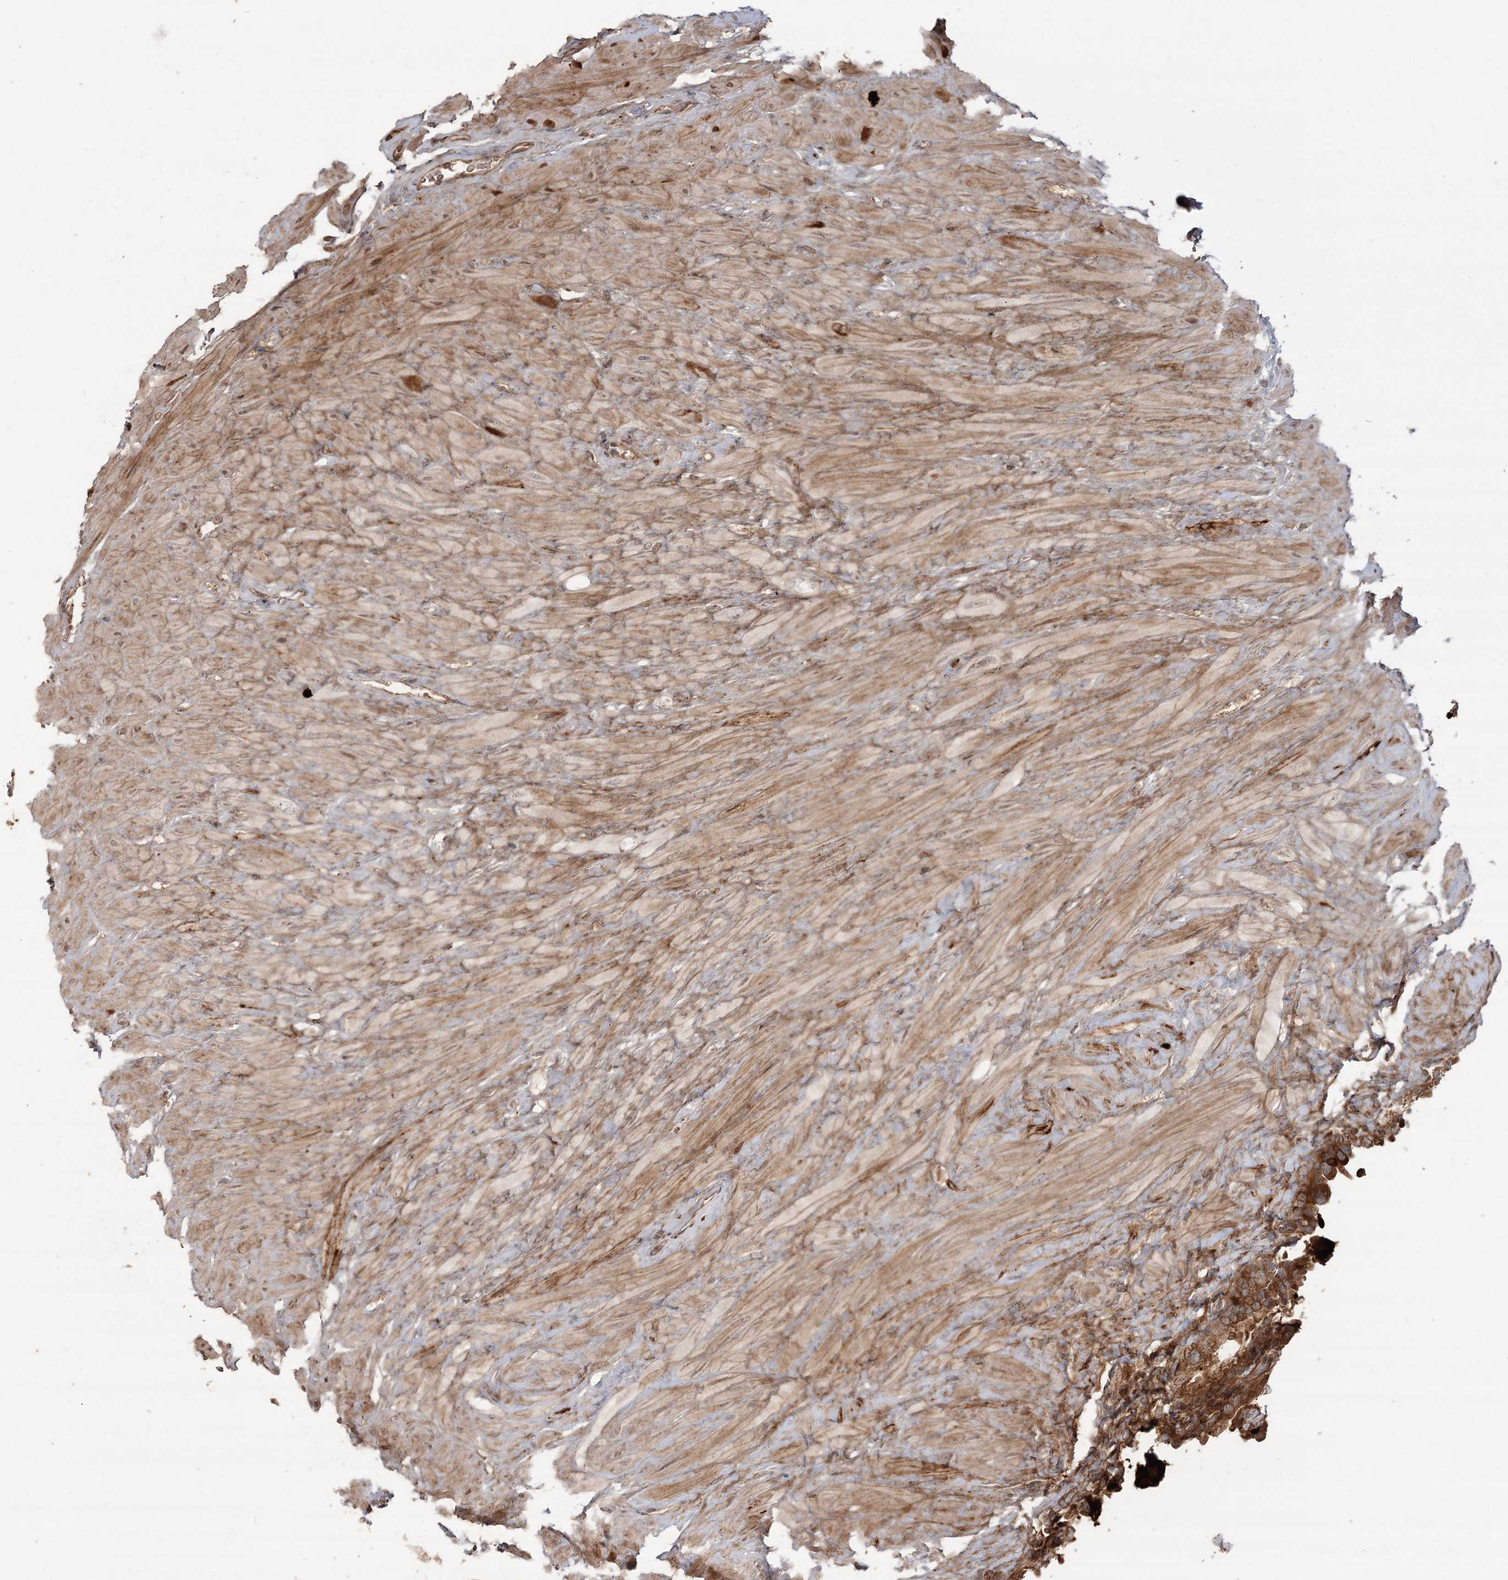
{"staining": {"intensity": "moderate", "quantity": ">75%", "location": "cytoplasmic/membranous"}, "tissue": "seminal vesicle", "cell_type": "Glandular cells", "image_type": "normal", "snomed": [{"axis": "morphology", "description": "Normal tissue, NOS"}, {"axis": "topography", "description": "Seminal veicle"}], "caption": "Protein expression by immunohistochemistry demonstrates moderate cytoplasmic/membranous expression in about >75% of glandular cells in unremarkable seminal vesicle.", "gene": "OBSL1", "patient": {"sex": "male", "age": 68}}